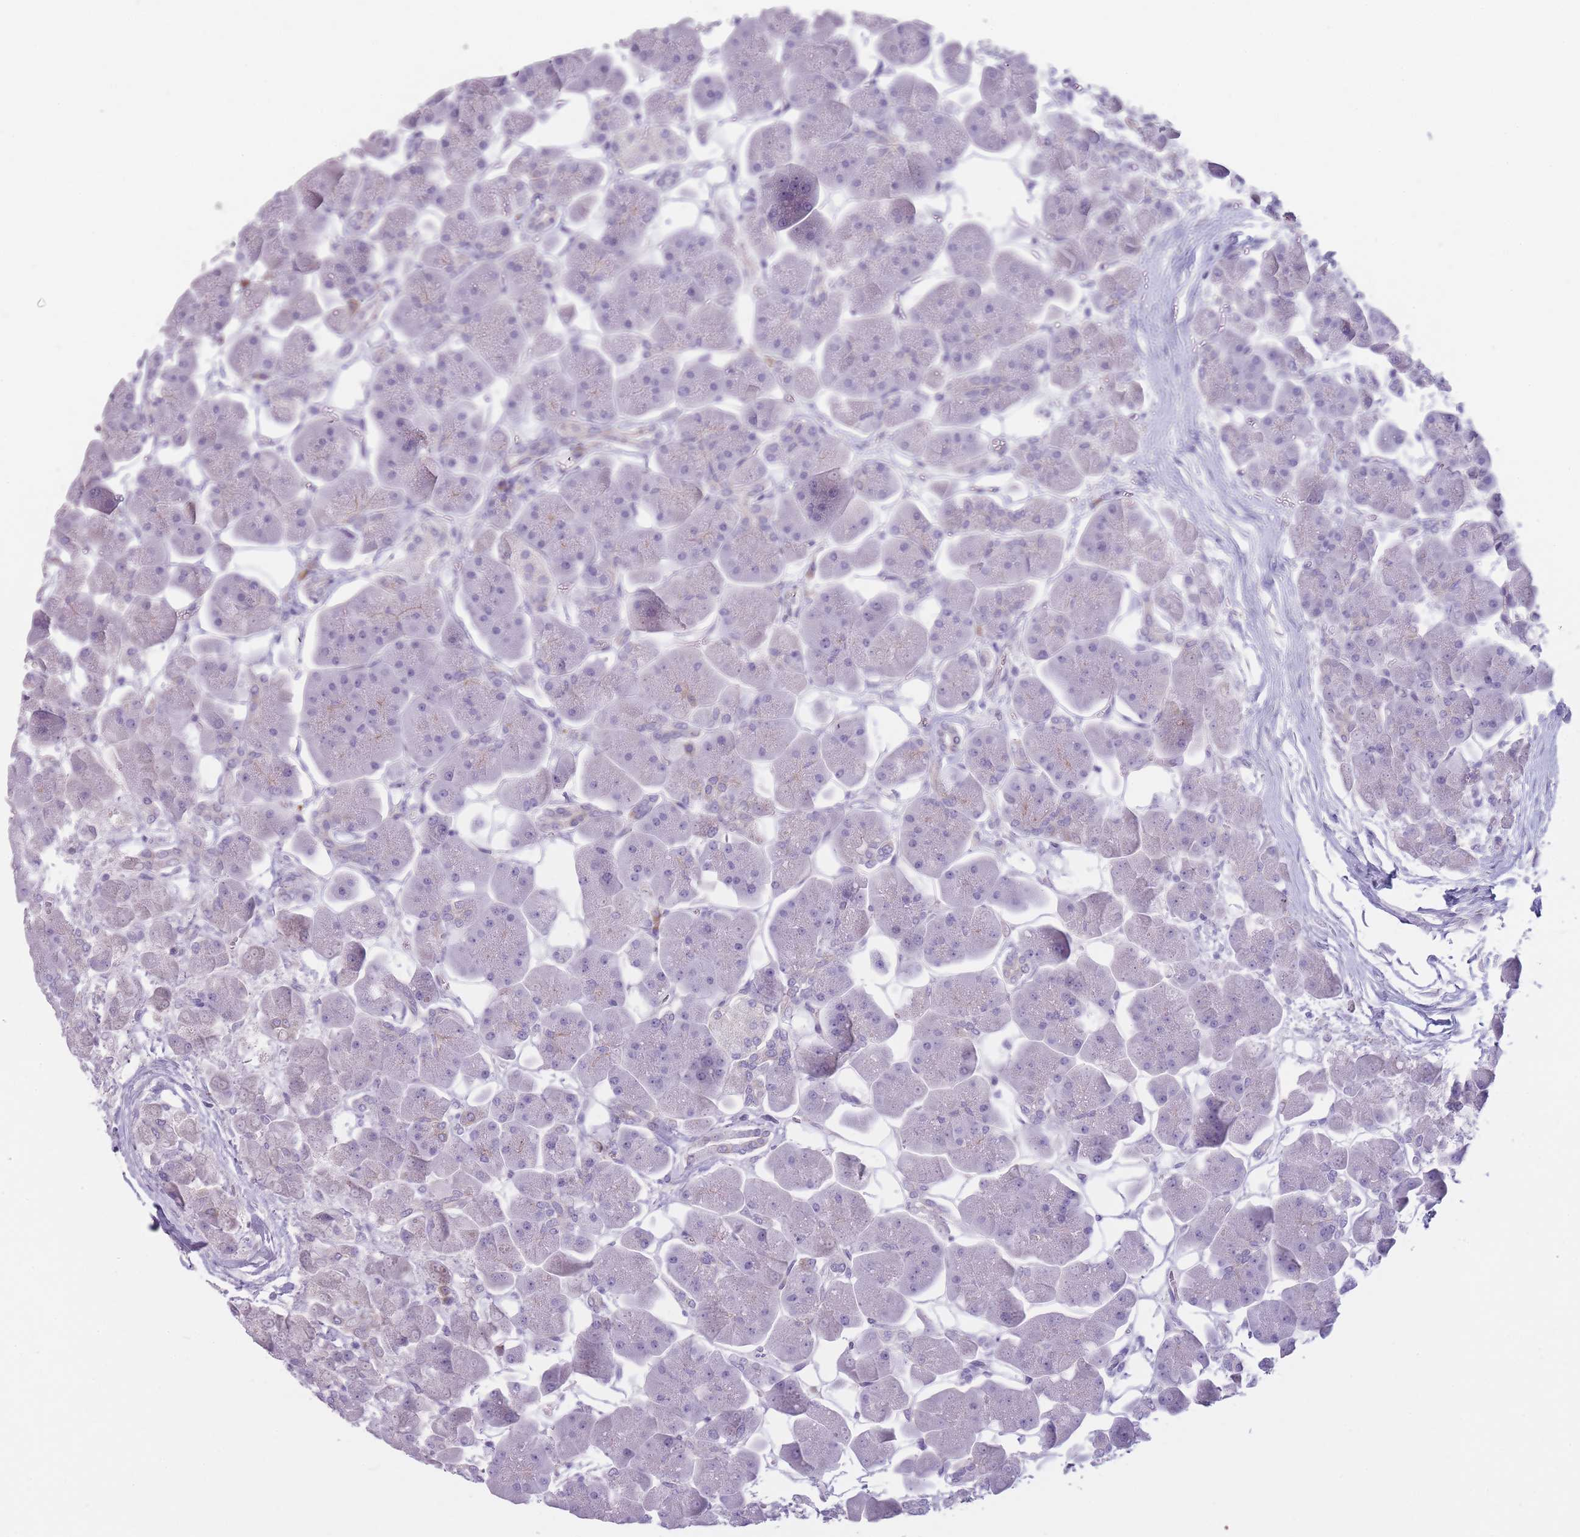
{"staining": {"intensity": "moderate", "quantity": "<25%", "location": "cytoplasmic/membranous"}, "tissue": "pancreas", "cell_type": "Exocrine glandular cells", "image_type": "normal", "snomed": [{"axis": "morphology", "description": "Normal tissue, NOS"}, {"axis": "topography", "description": "Pancreas"}], "caption": "Immunohistochemistry image of normal pancreas stained for a protein (brown), which exhibits low levels of moderate cytoplasmic/membranous expression in about <25% of exocrine glandular cells.", "gene": "DCANP1", "patient": {"sex": "male", "age": 66}}